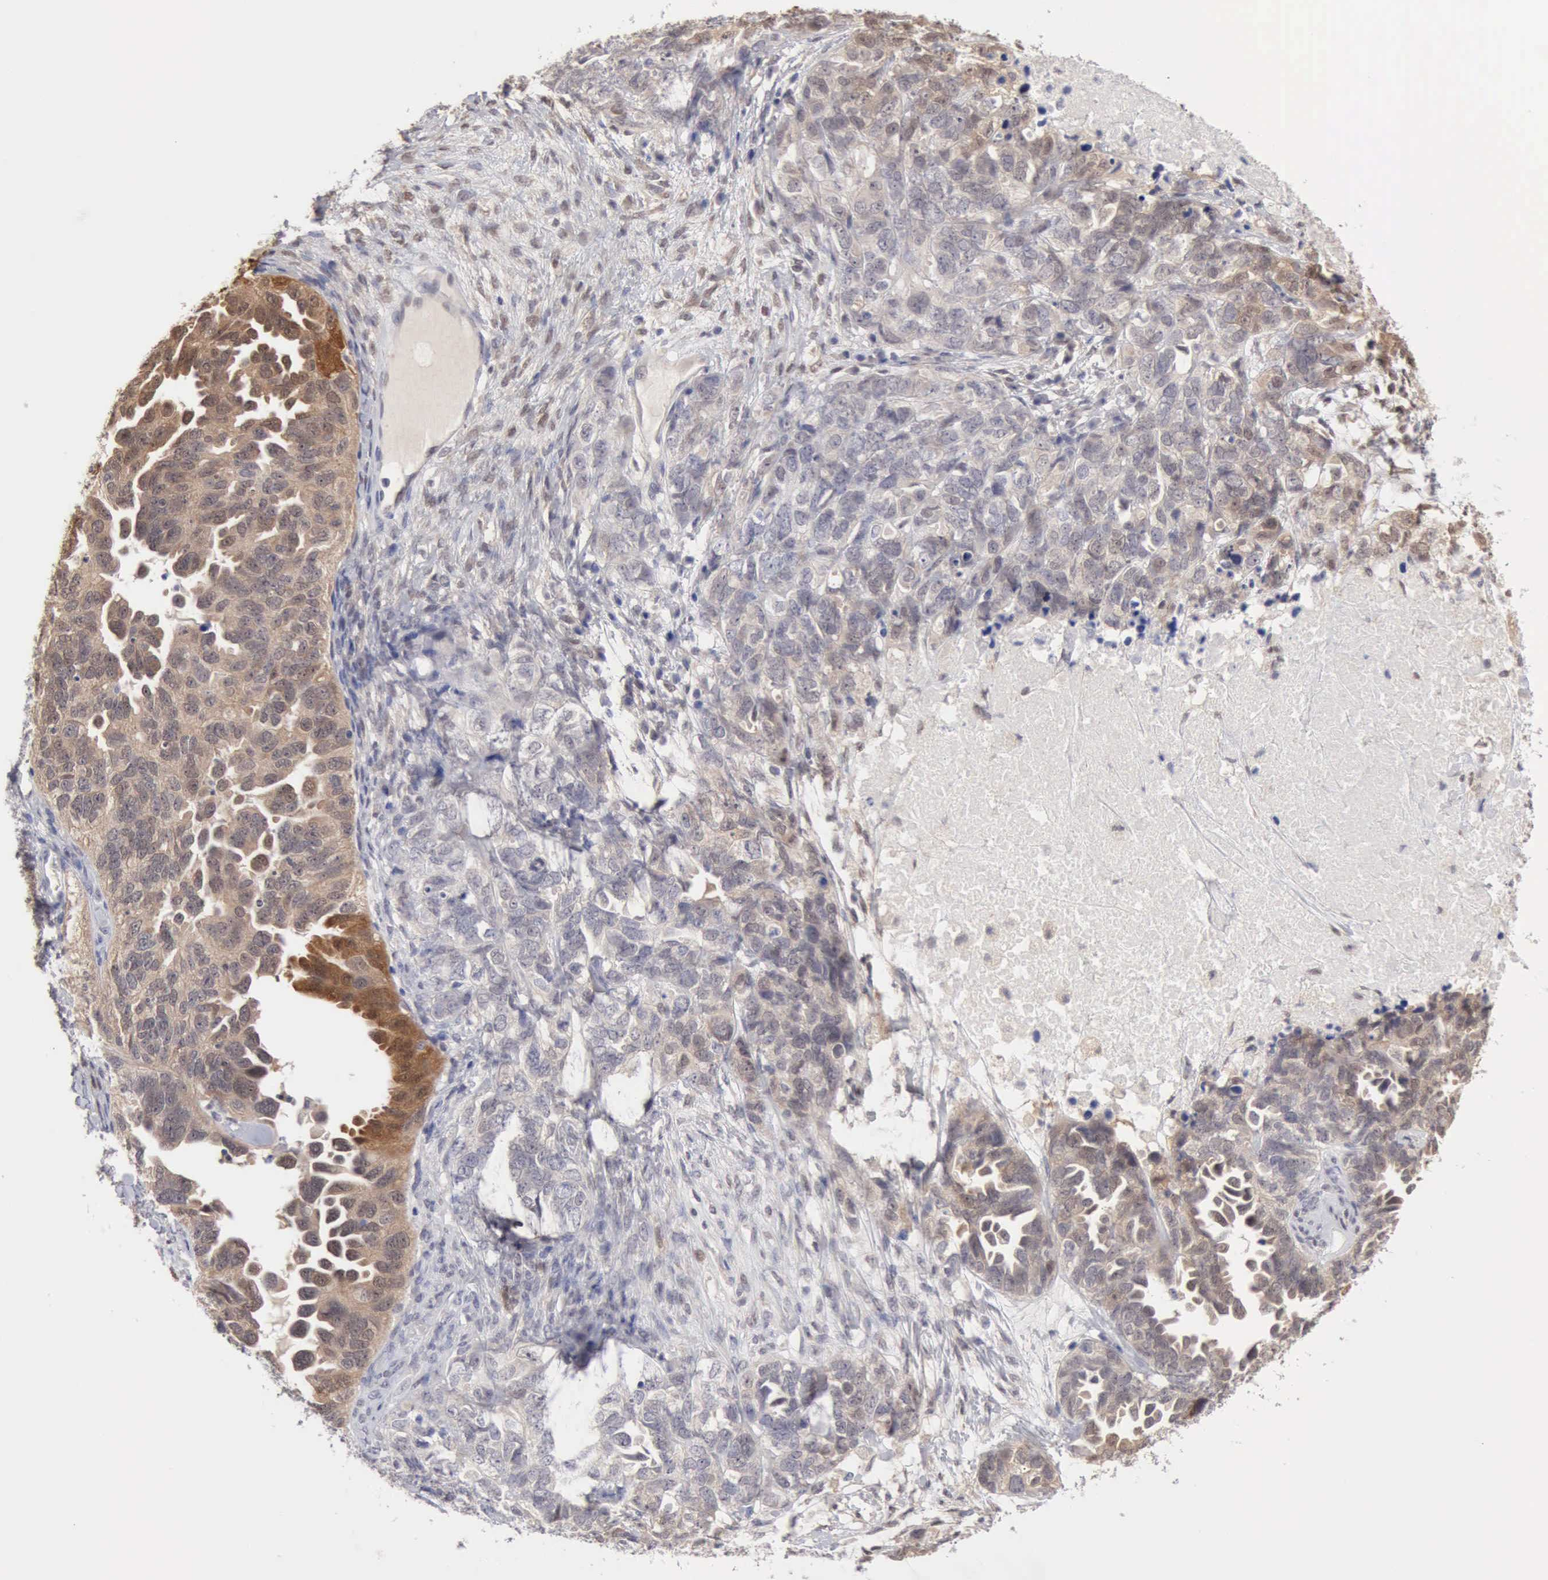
{"staining": {"intensity": "moderate", "quantity": ">75%", "location": "cytoplasmic/membranous,nuclear"}, "tissue": "ovarian cancer", "cell_type": "Tumor cells", "image_type": "cancer", "snomed": [{"axis": "morphology", "description": "Cystadenocarcinoma, serous, NOS"}, {"axis": "topography", "description": "Ovary"}], "caption": "Ovarian serous cystadenocarcinoma stained for a protein (brown) reveals moderate cytoplasmic/membranous and nuclear positive expression in approximately >75% of tumor cells.", "gene": "PTGR2", "patient": {"sex": "female", "age": 82}}